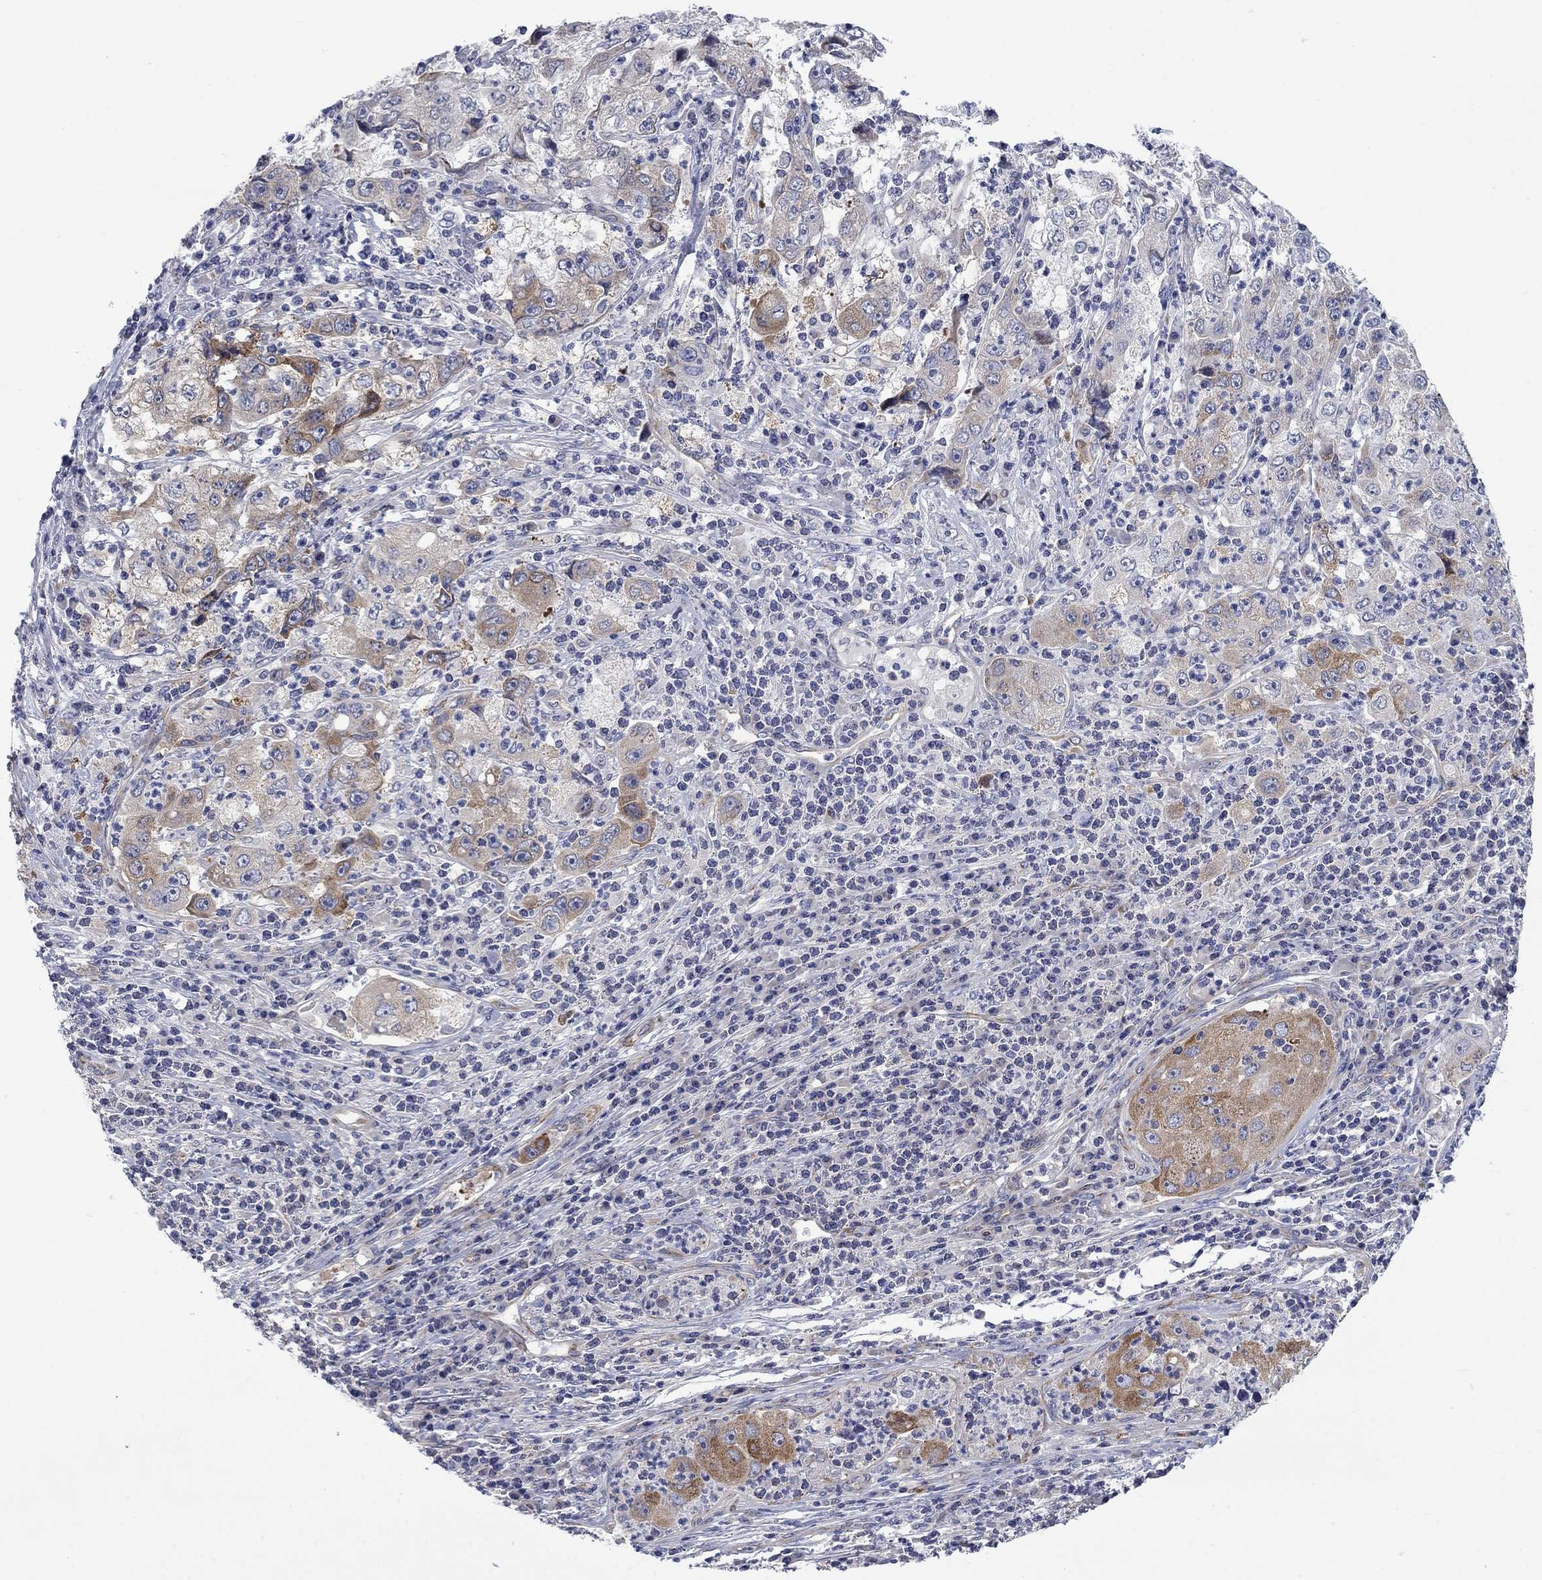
{"staining": {"intensity": "moderate", "quantity": "25%-75%", "location": "cytoplasmic/membranous"}, "tissue": "cervical cancer", "cell_type": "Tumor cells", "image_type": "cancer", "snomed": [{"axis": "morphology", "description": "Squamous cell carcinoma, NOS"}, {"axis": "topography", "description": "Cervix"}], "caption": "Immunohistochemical staining of human cervical cancer reveals moderate cytoplasmic/membranous protein expression in about 25%-75% of tumor cells.", "gene": "FXR1", "patient": {"sex": "female", "age": 36}}